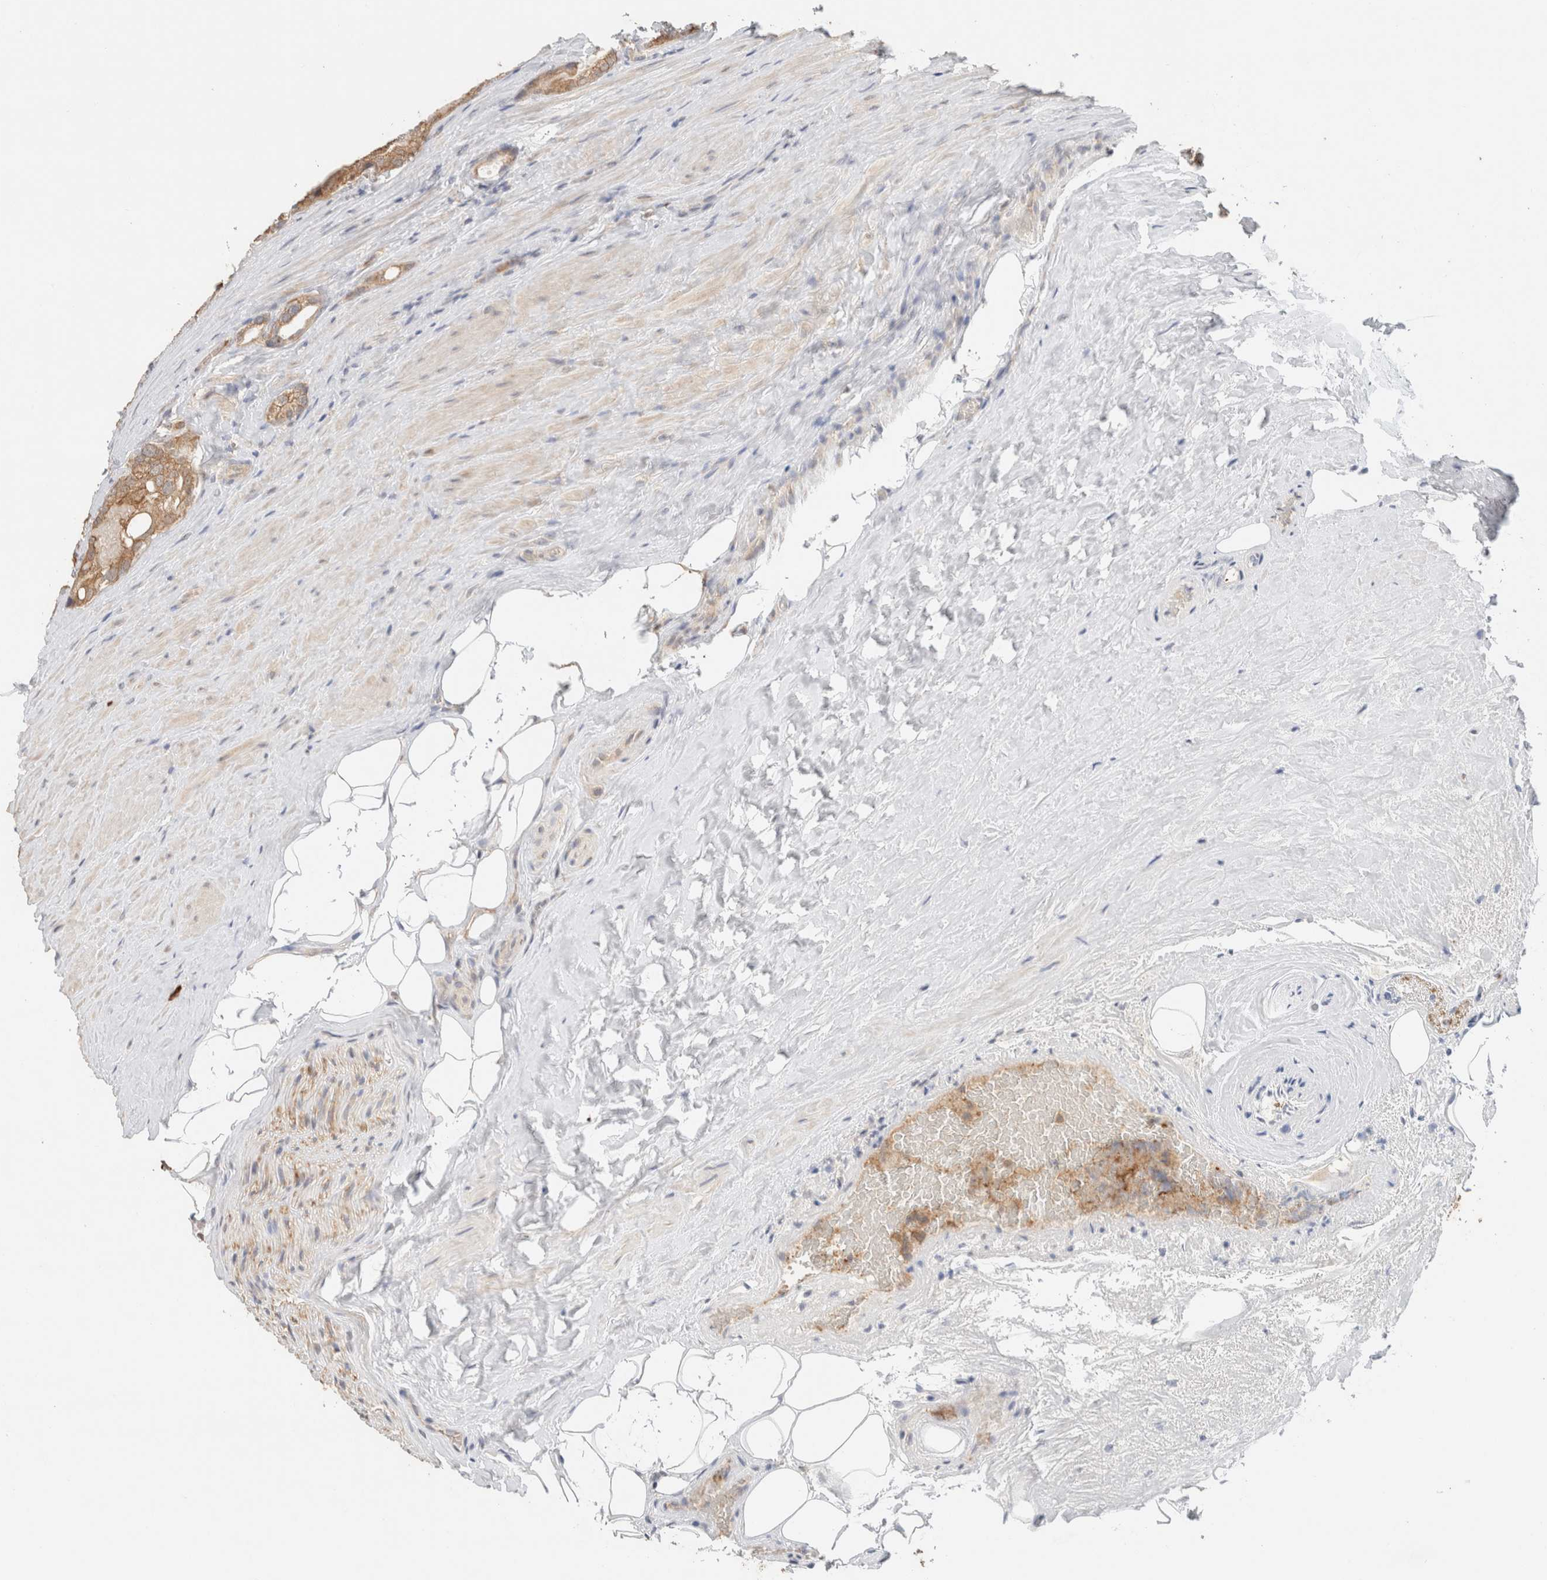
{"staining": {"intensity": "moderate", "quantity": ">75%", "location": "cytoplasmic/membranous"}, "tissue": "prostate cancer", "cell_type": "Tumor cells", "image_type": "cancer", "snomed": [{"axis": "morphology", "description": "Adenocarcinoma, High grade"}, {"axis": "topography", "description": "Prostate"}], "caption": "Tumor cells exhibit medium levels of moderate cytoplasmic/membranous positivity in about >75% of cells in human prostate high-grade adenocarcinoma.", "gene": "CA13", "patient": {"sex": "male", "age": 50}}